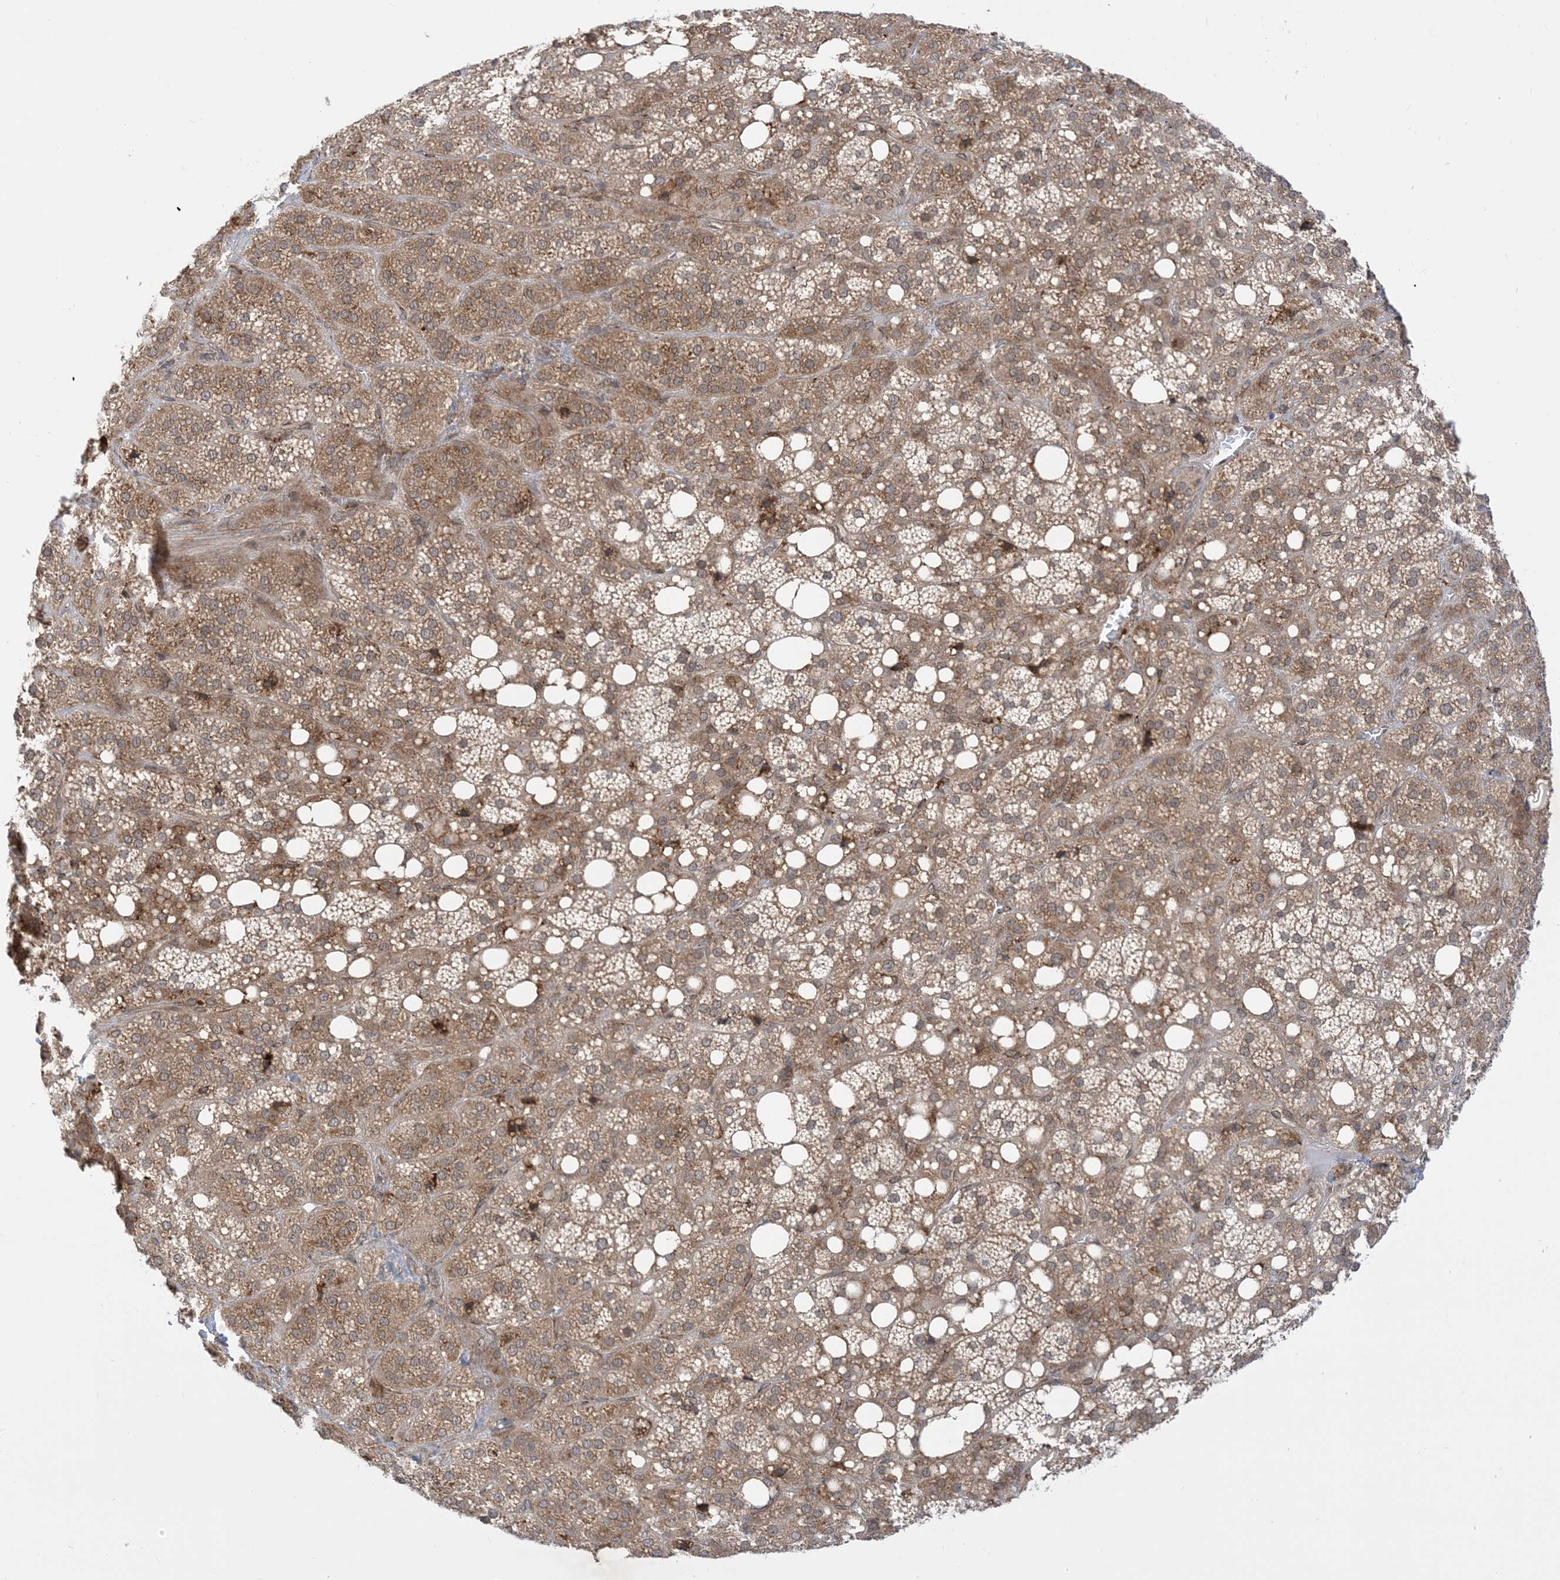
{"staining": {"intensity": "moderate", "quantity": ">75%", "location": "cytoplasmic/membranous"}, "tissue": "adrenal gland", "cell_type": "Glandular cells", "image_type": "normal", "snomed": [{"axis": "morphology", "description": "Normal tissue, NOS"}, {"axis": "topography", "description": "Adrenal gland"}], "caption": "Immunohistochemistry (IHC) (DAB) staining of normal adrenal gland reveals moderate cytoplasmic/membranous protein staining in about >75% of glandular cells.", "gene": "METTL21A", "patient": {"sex": "female", "age": 59}}